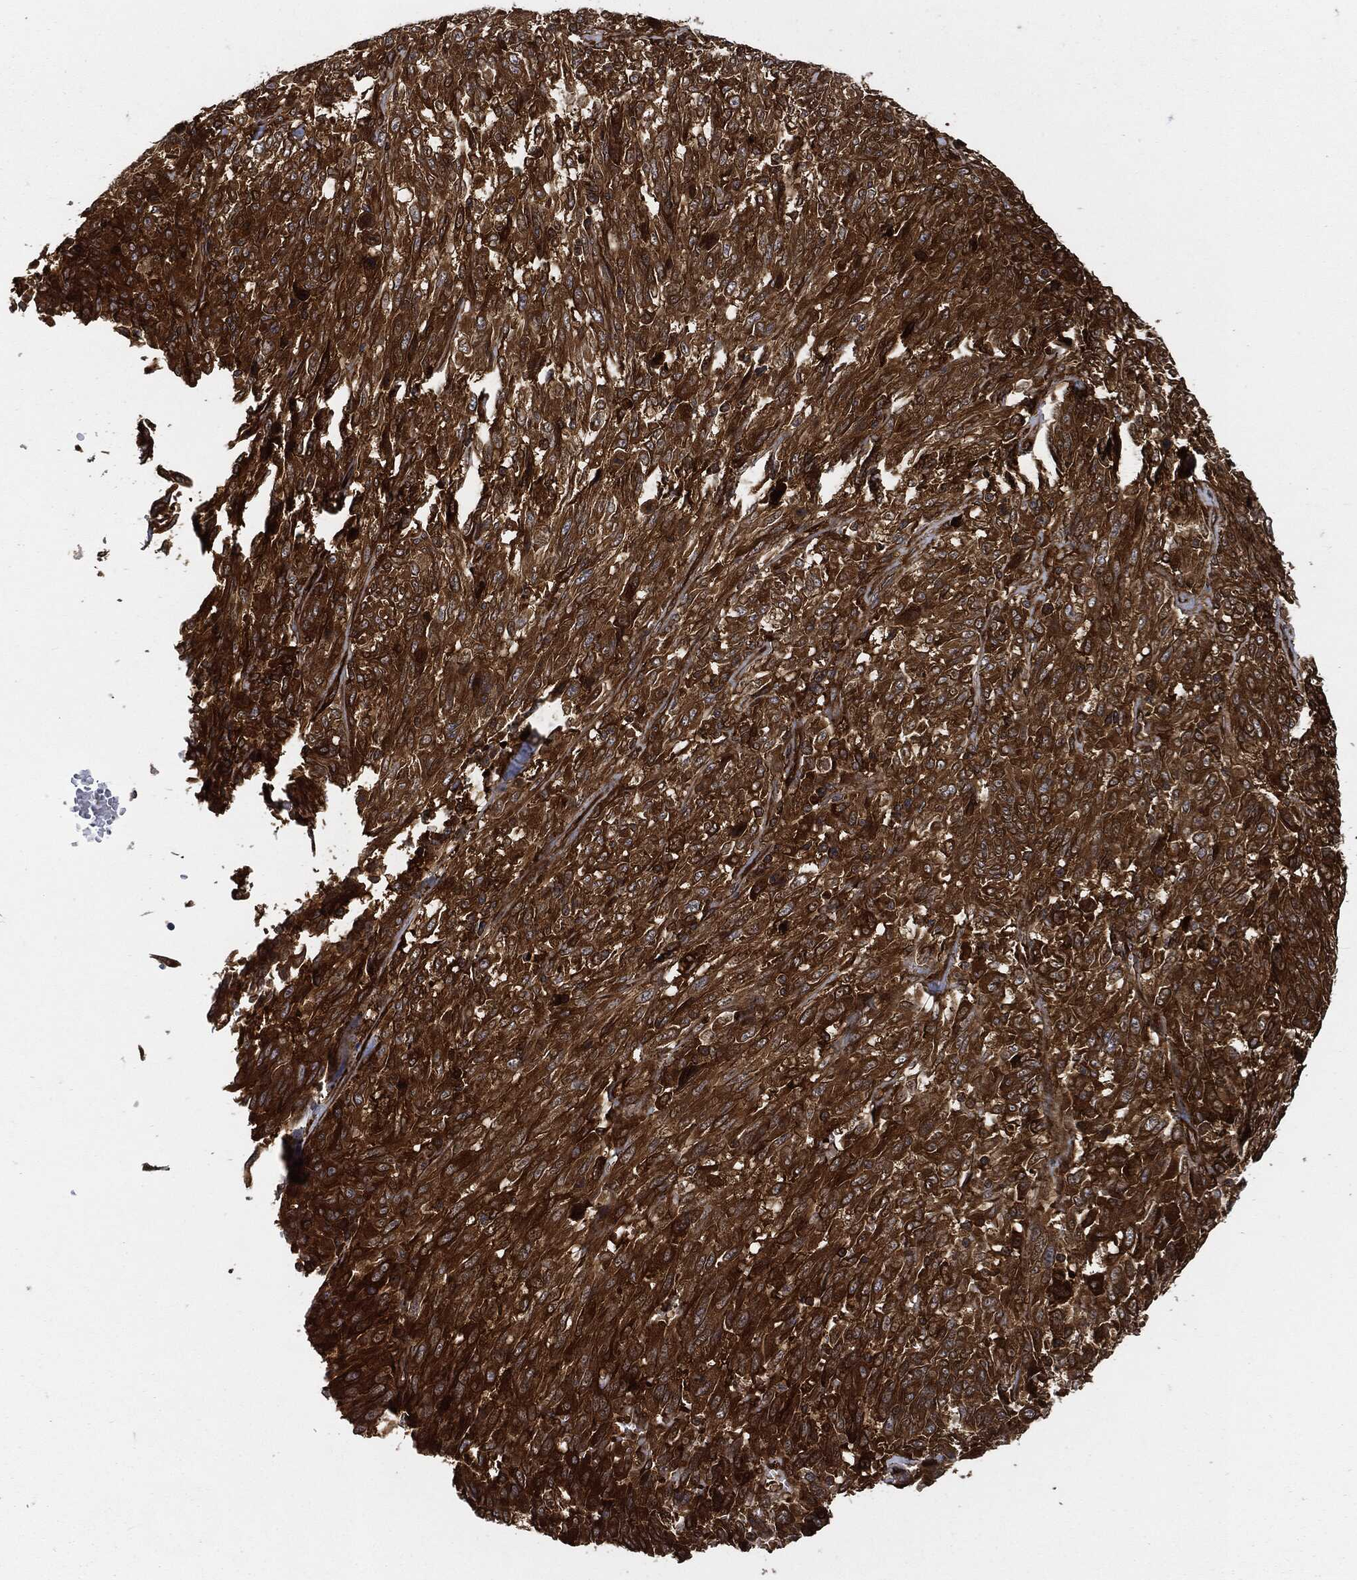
{"staining": {"intensity": "strong", "quantity": ">75%", "location": "cytoplasmic/membranous"}, "tissue": "melanoma", "cell_type": "Tumor cells", "image_type": "cancer", "snomed": [{"axis": "morphology", "description": "Malignant melanoma, NOS"}, {"axis": "topography", "description": "Skin"}], "caption": "About >75% of tumor cells in malignant melanoma display strong cytoplasmic/membranous protein expression as visualized by brown immunohistochemical staining.", "gene": "XPNPEP1", "patient": {"sex": "female", "age": 91}}